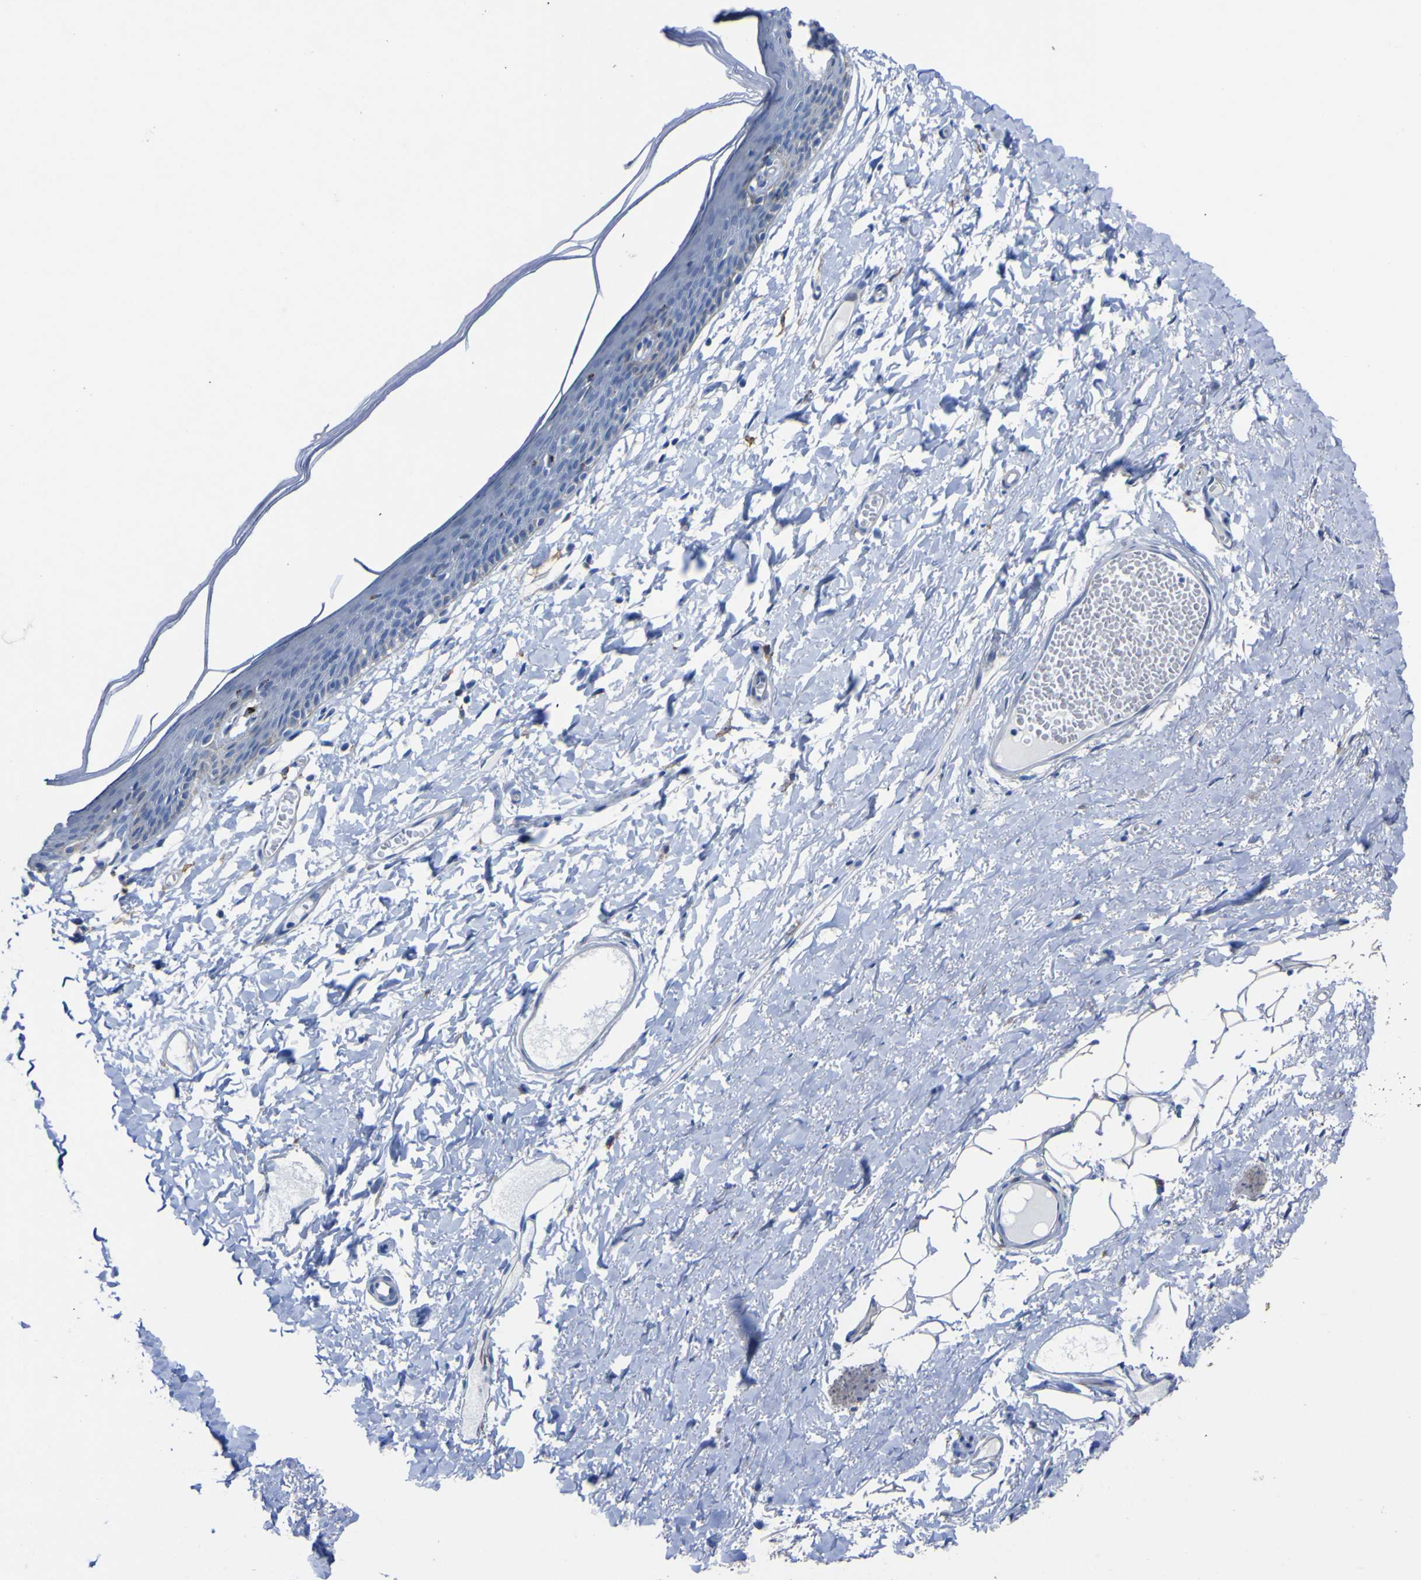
{"staining": {"intensity": "negative", "quantity": "none", "location": "none"}, "tissue": "skin", "cell_type": "Epidermal cells", "image_type": "normal", "snomed": [{"axis": "morphology", "description": "Normal tissue, NOS"}, {"axis": "topography", "description": "Vulva"}], "caption": "Photomicrograph shows no significant protein expression in epidermal cells of unremarkable skin. (DAB IHC, high magnification).", "gene": "AGO4", "patient": {"sex": "female", "age": 54}}